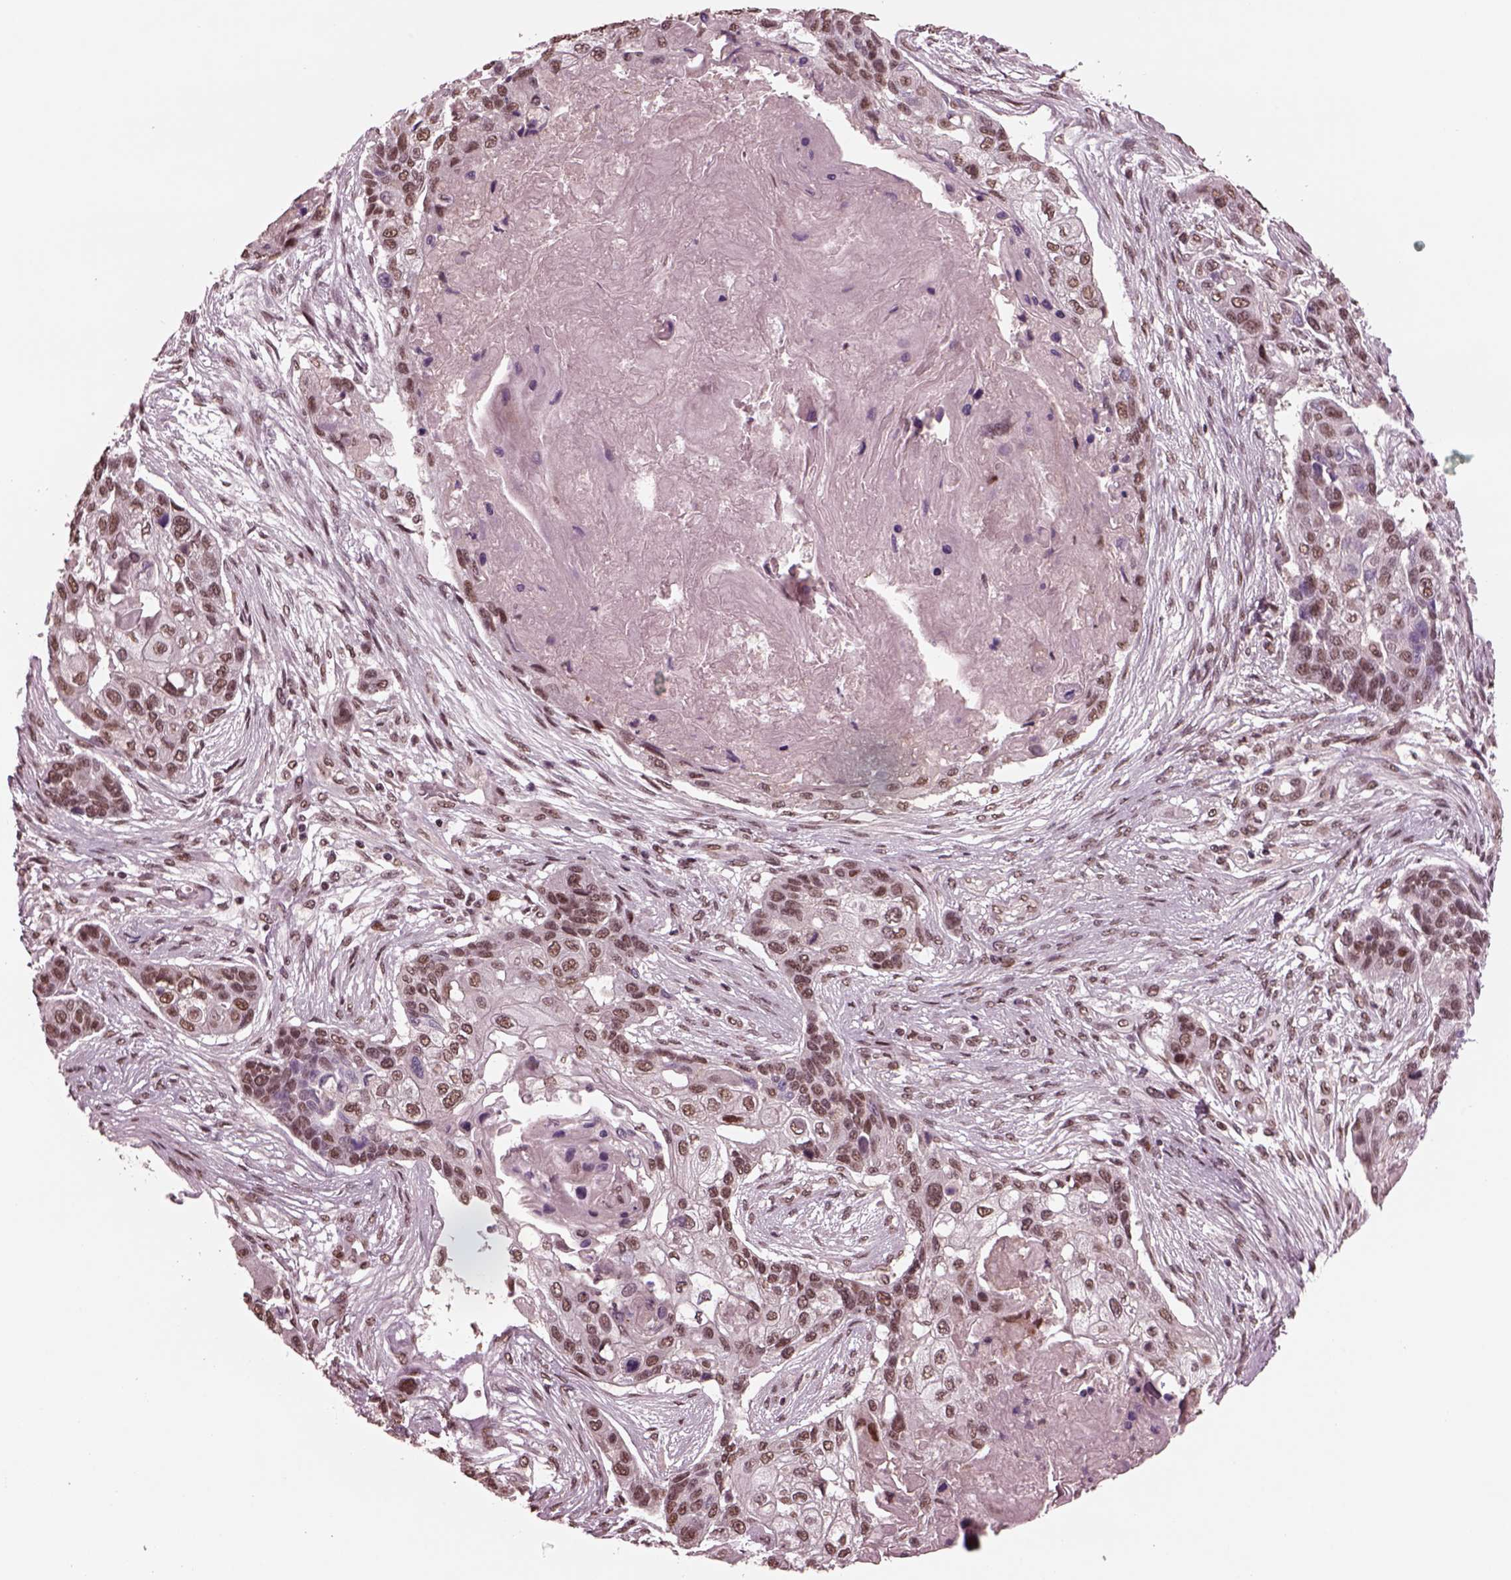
{"staining": {"intensity": "moderate", "quantity": "25%-75%", "location": "nuclear"}, "tissue": "lung cancer", "cell_type": "Tumor cells", "image_type": "cancer", "snomed": [{"axis": "morphology", "description": "Squamous cell carcinoma, NOS"}, {"axis": "topography", "description": "Lung"}], "caption": "Immunohistochemical staining of lung squamous cell carcinoma shows moderate nuclear protein positivity in about 25%-75% of tumor cells.", "gene": "NAP1L5", "patient": {"sex": "male", "age": 69}}